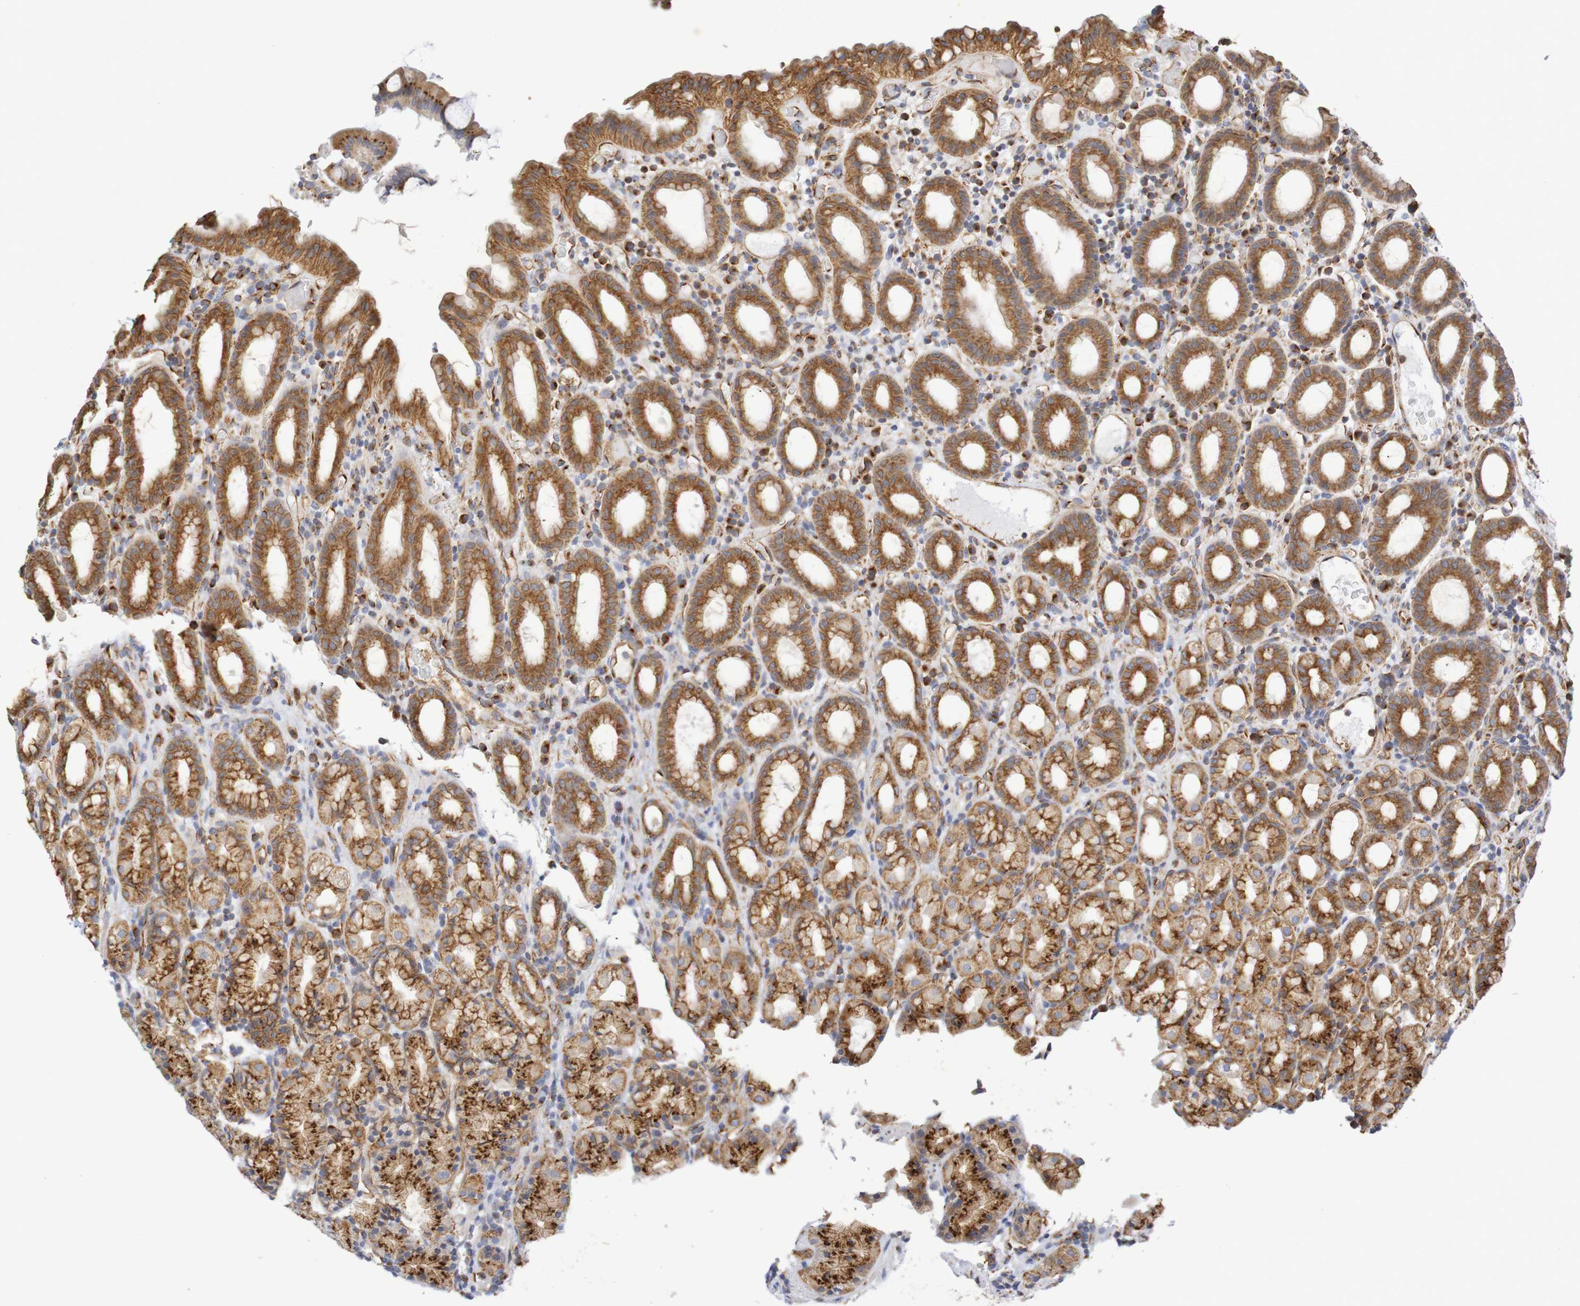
{"staining": {"intensity": "moderate", "quantity": ">75%", "location": "cytoplasmic/membranous"}, "tissue": "stomach", "cell_type": "Glandular cells", "image_type": "normal", "snomed": [{"axis": "morphology", "description": "Normal tissue, NOS"}, {"axis": "topography", "description": "Stomach, upper"}], "caption": "Moderate cytoplasmic/membranous staining is present in approximately >75% of glandular cells in normal stomach.", "gene": "DCP2", "patient": {"sex": "male", "age": 68}}